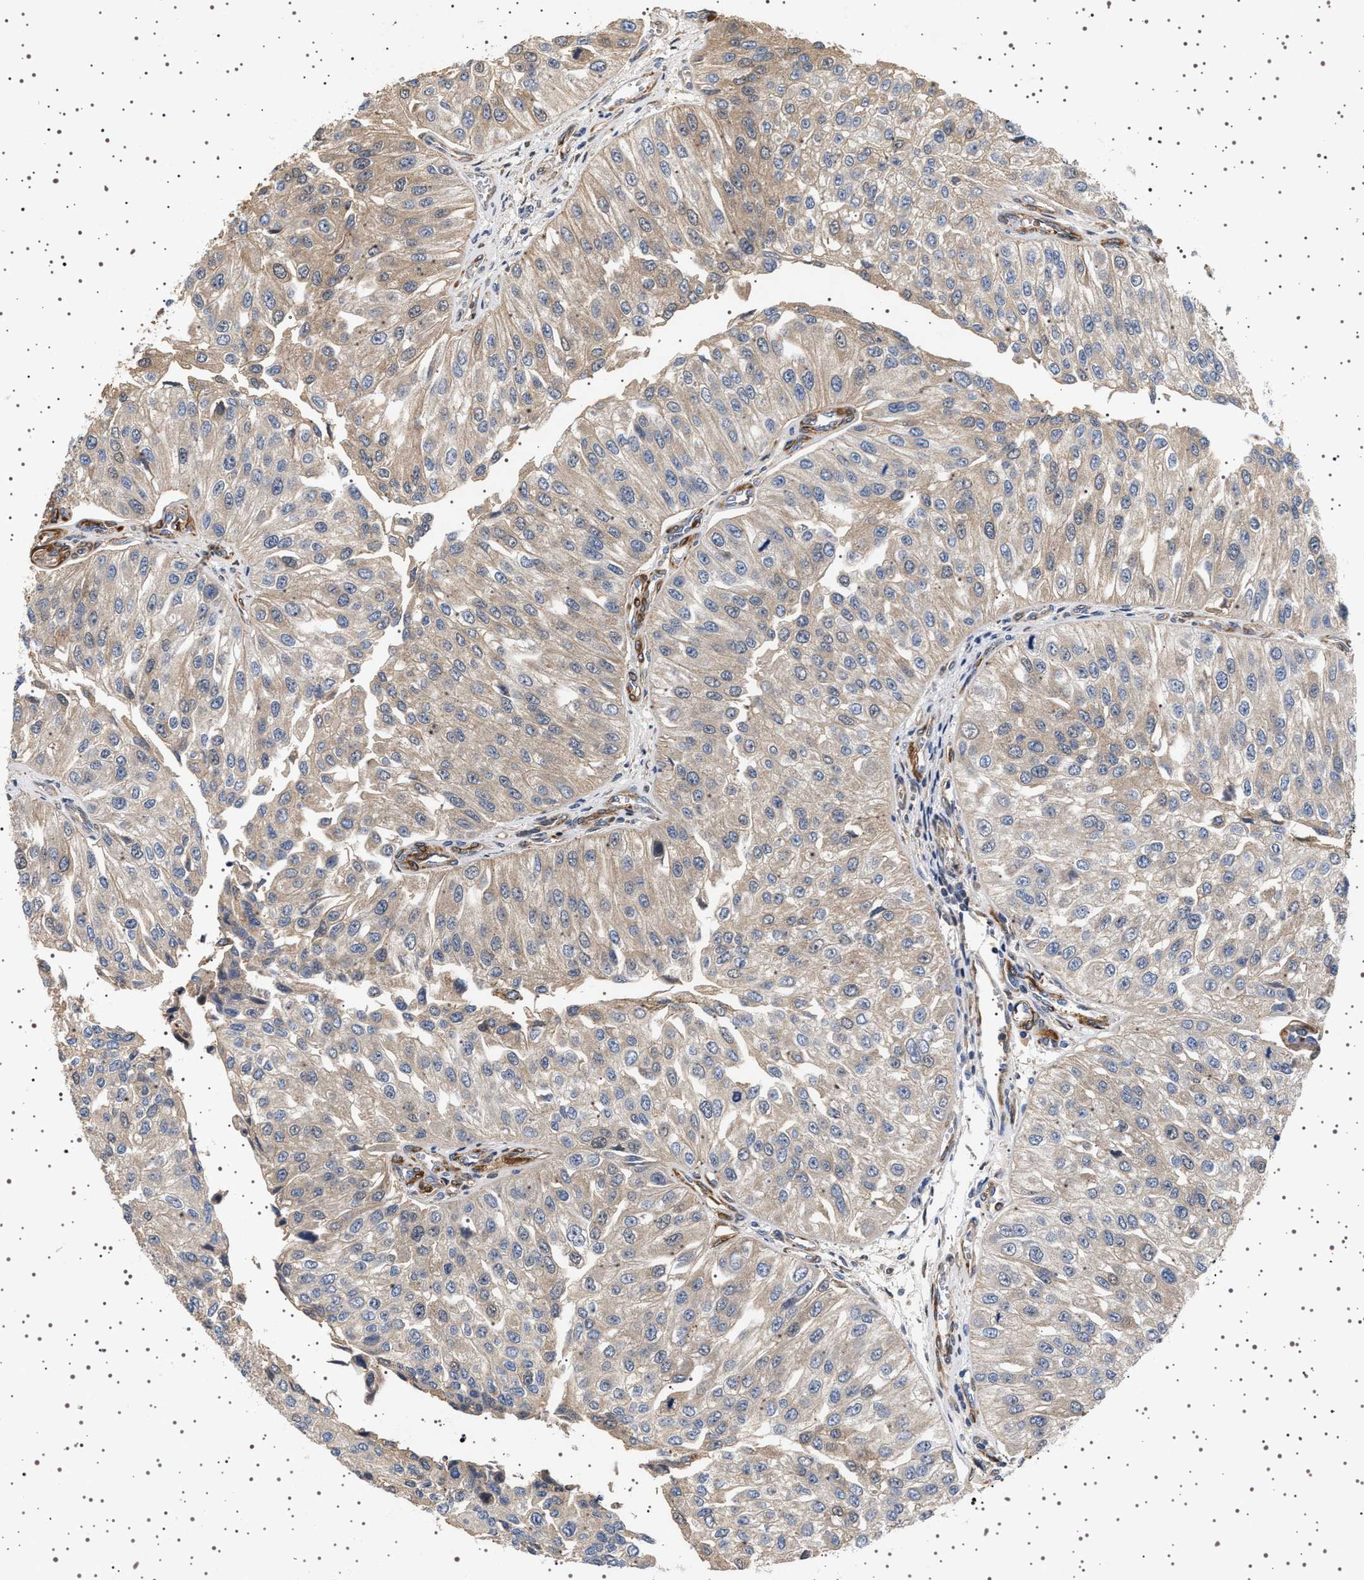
{"staining": {"intensity": "weak", "quantity": "<25%", "location": "cytoplasmic/membranous"}, "tissue": "urothelial cancer", "cell_type": "Tumor cells", "image_type": "cancer", "snomed": [{"axis": "morphology", "description": "Urothelial carcinoma, High grade"}, {"axis": "topography", "description": "Kidney"}, {"axis": "topography", "description": "Urinary bladder"}], "caption": "Protein analysis of urothelial carcinoma (high-grade) displays no significant expression in tumor cells.", "gene": "GUCY1B1", "patient": {"sex": "male", "age": 77}}